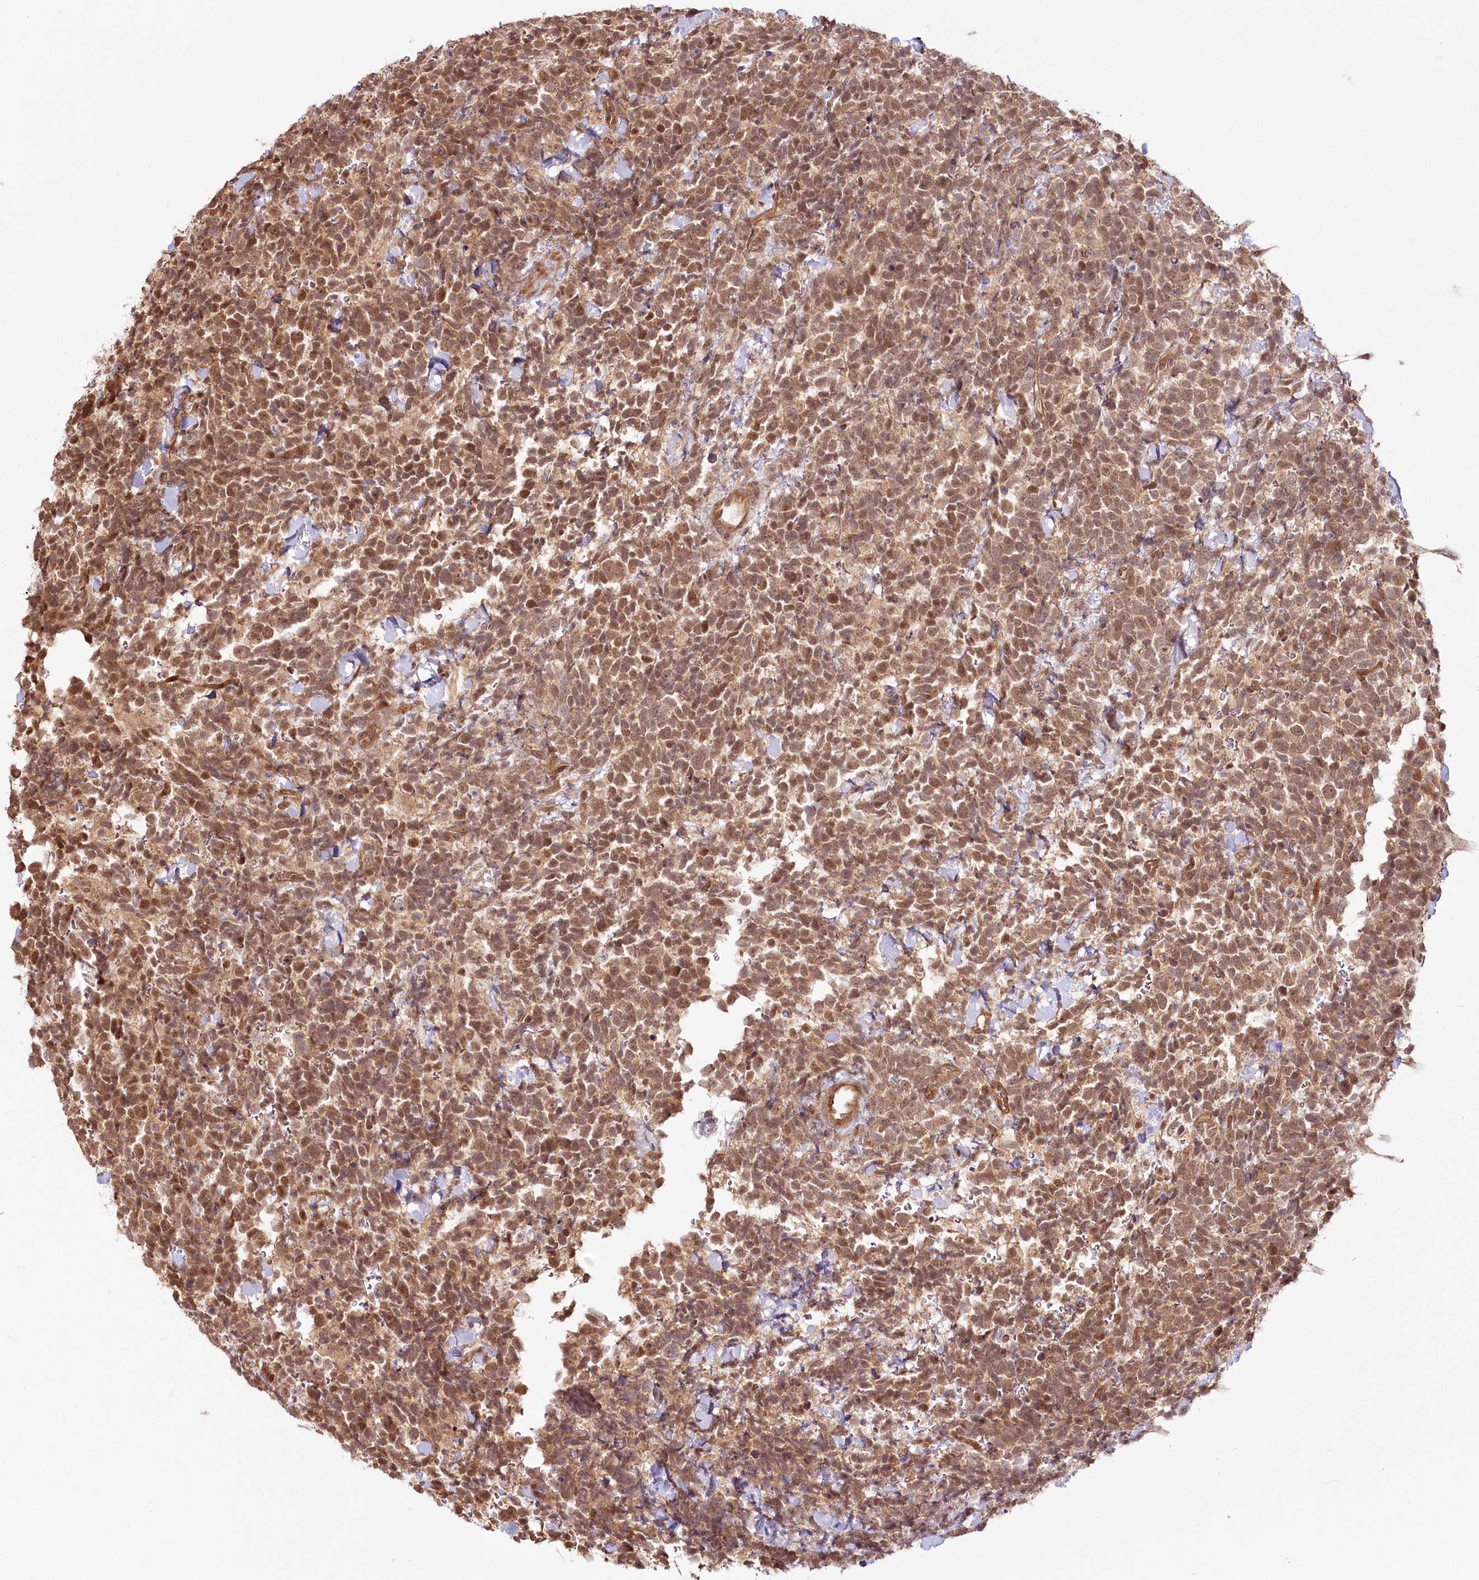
{"staining": {"intensity": "moderate", "quantity": ">75%", "location": "cytoplasmic/membranous,nuclear"}, "tissue": "urothelial cancer", "cell_type": "Tumor cells", "image_type": "cancer", "snomed": [{"axis": "morphology", "description": "Urothelial carcinoma, High grade"}, {"axis": "topography", "description": "Urinary bladder"}], "caption": "Brown immunohistochemical staining in high-grade urothelial carcinoma shows moderate cytoplasmic/membranous and nuclear expression in approximately >75% of tumor cells. (IHC, brightfield microscopy, high magnification).", "gene": "R3HDM2", "patient": {"sex": "female", "age": 82}}